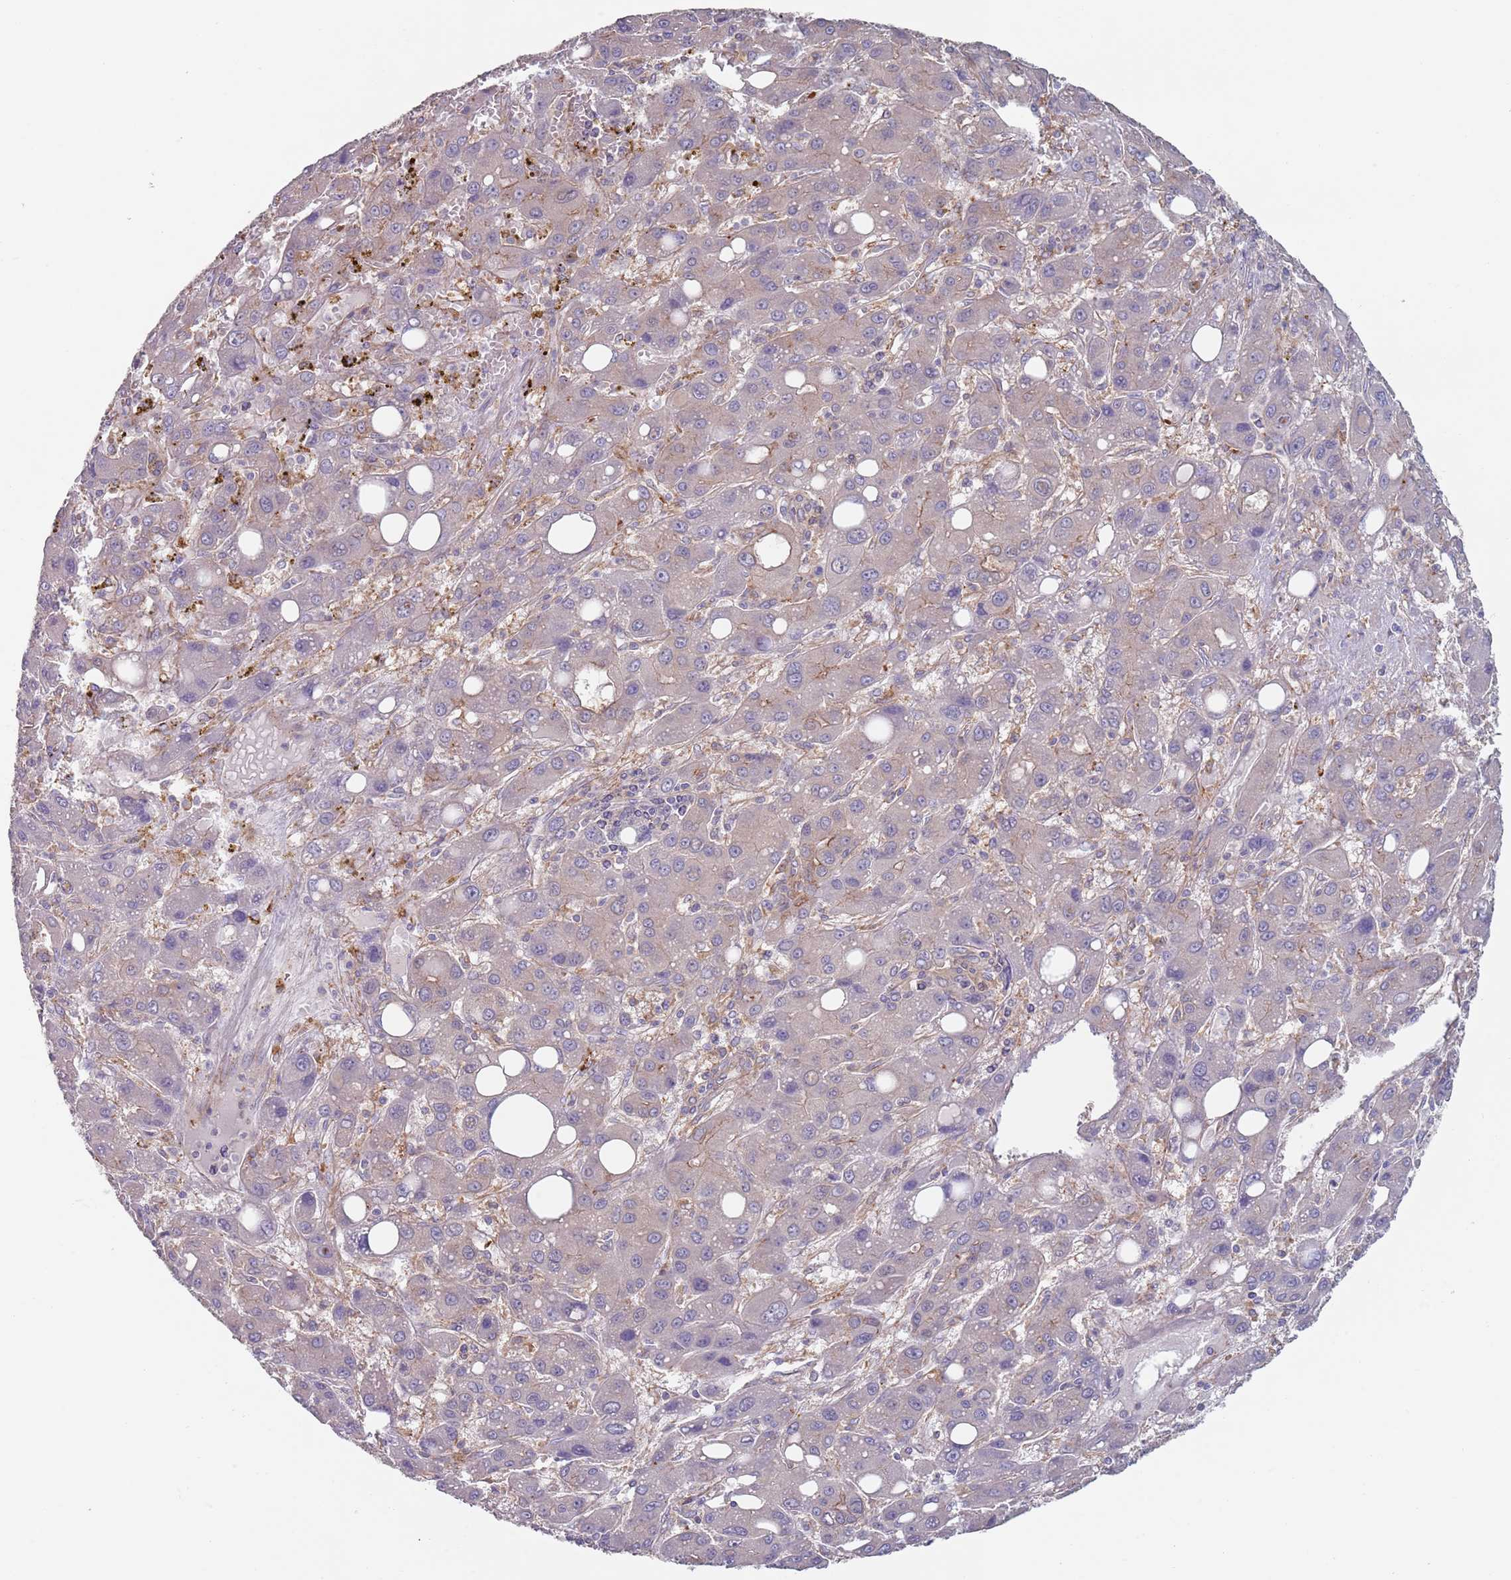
{"staining": {"intensity": "negative", "quantity": "none", "location": "none"}, "tissue": "liver cancer", "cell_type": "Tumor cells", "image_type": "cancer", "snomed": [{"axis": "morphology", "description": "Carcinoma, Hepatocellular, NOS"}, {"axis": "topography", "description": "Liver"}], "caption": "An image of liver cancer (hepatocellular carcinoma) stained for a protein displays no brown staining in tumor cells.", "gene": "APPL2", "patient": {"sex": "male", "age": 55}}